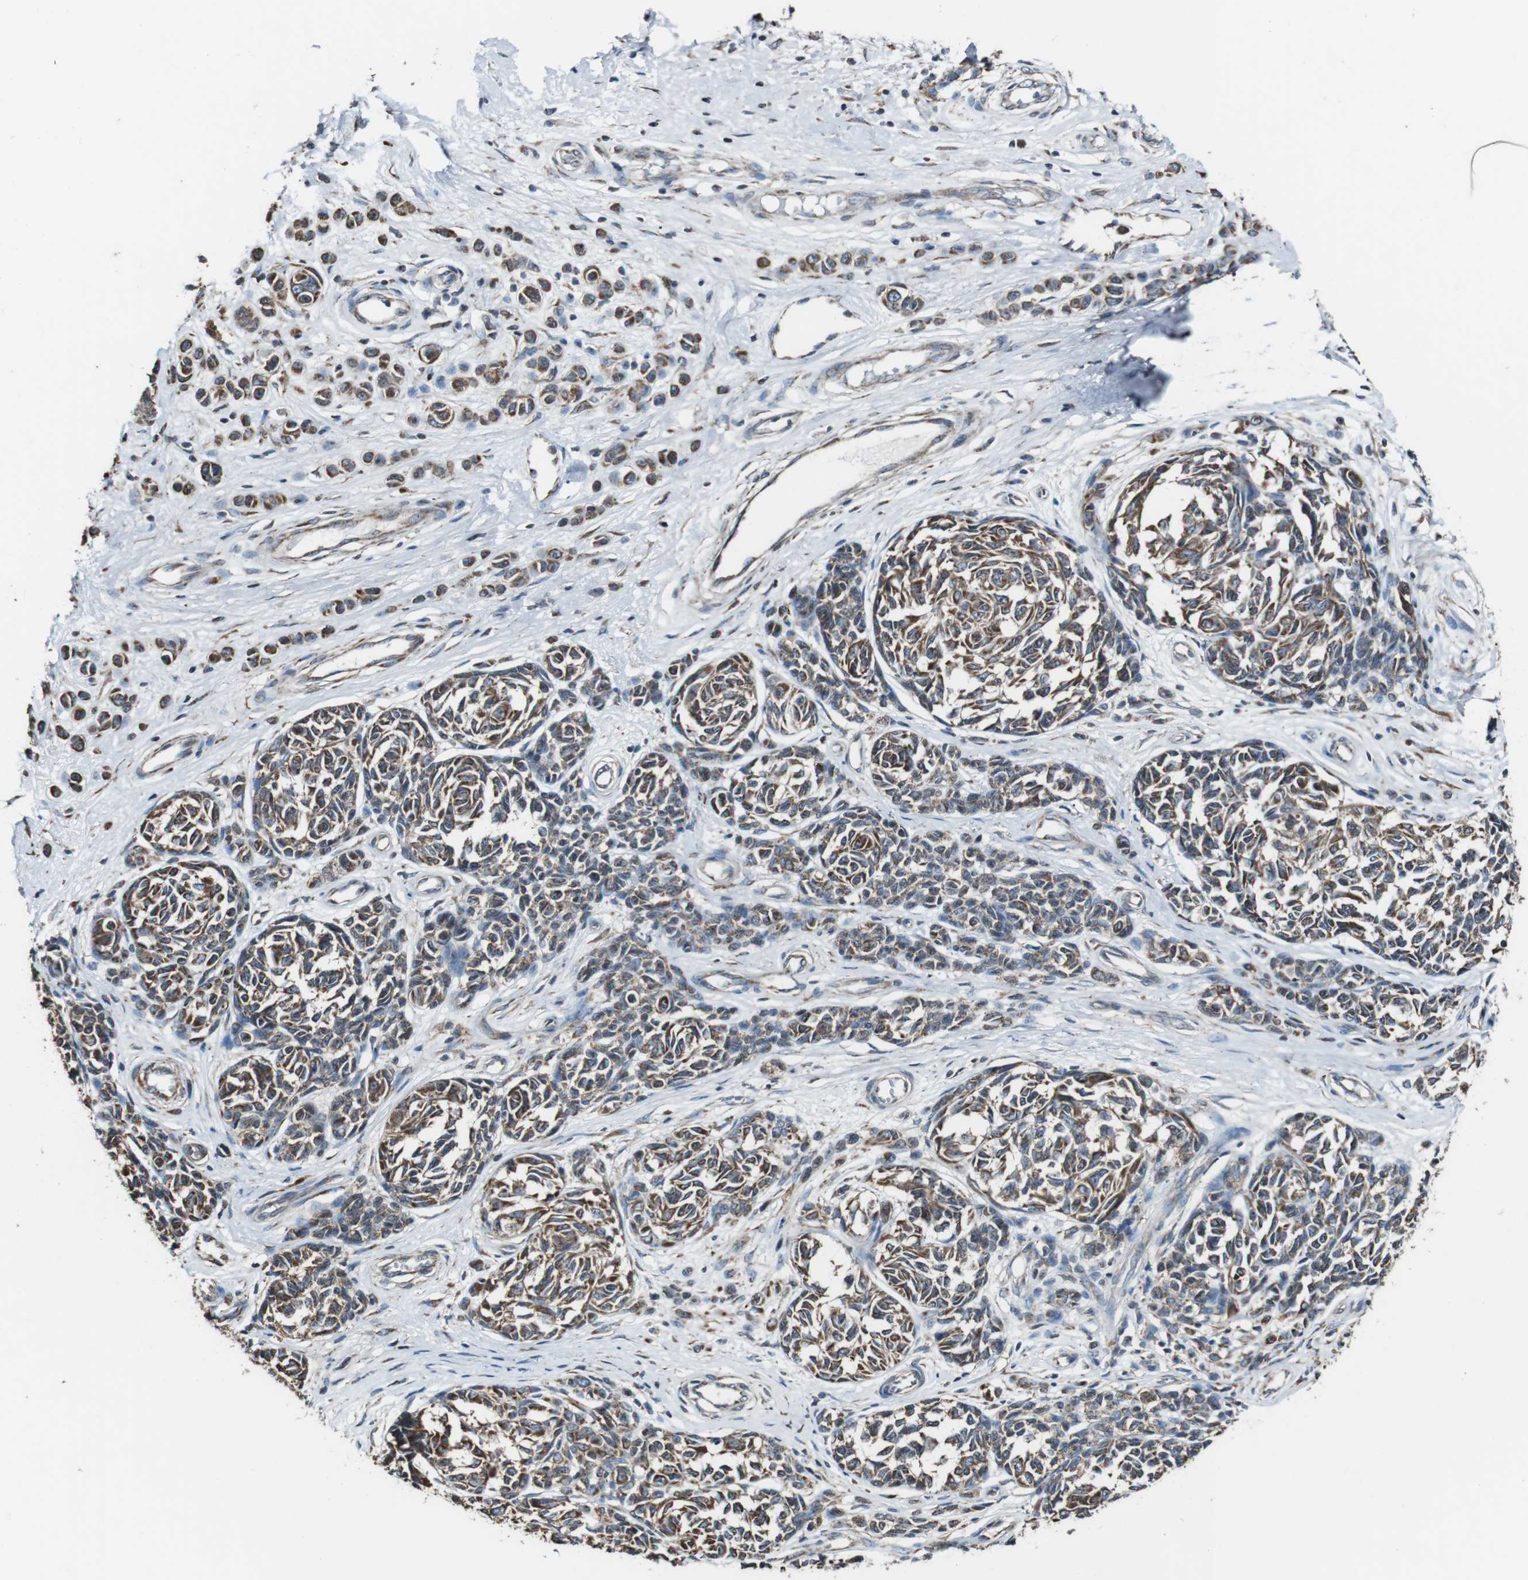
{"staining": {"intensity": "moderate", "quantity": ">75%", "location": "cytoplasmic/membranous"}, "tissue": "melanoma", "cell_type": "Tumor cells", "image_type": "cancer", "snomed": [{"axis": "morphology", "description": "Malignant melanoma, NOS"}, {"axis": "topography", "description": "Skin"}], "caption": "A micrograph of melanoma stained for a protein displays moderate cytoplasmic/membranous brown staining in tumor cells.", "gene": "CISD2", "patient": {"sex": "female", "age": 64}}